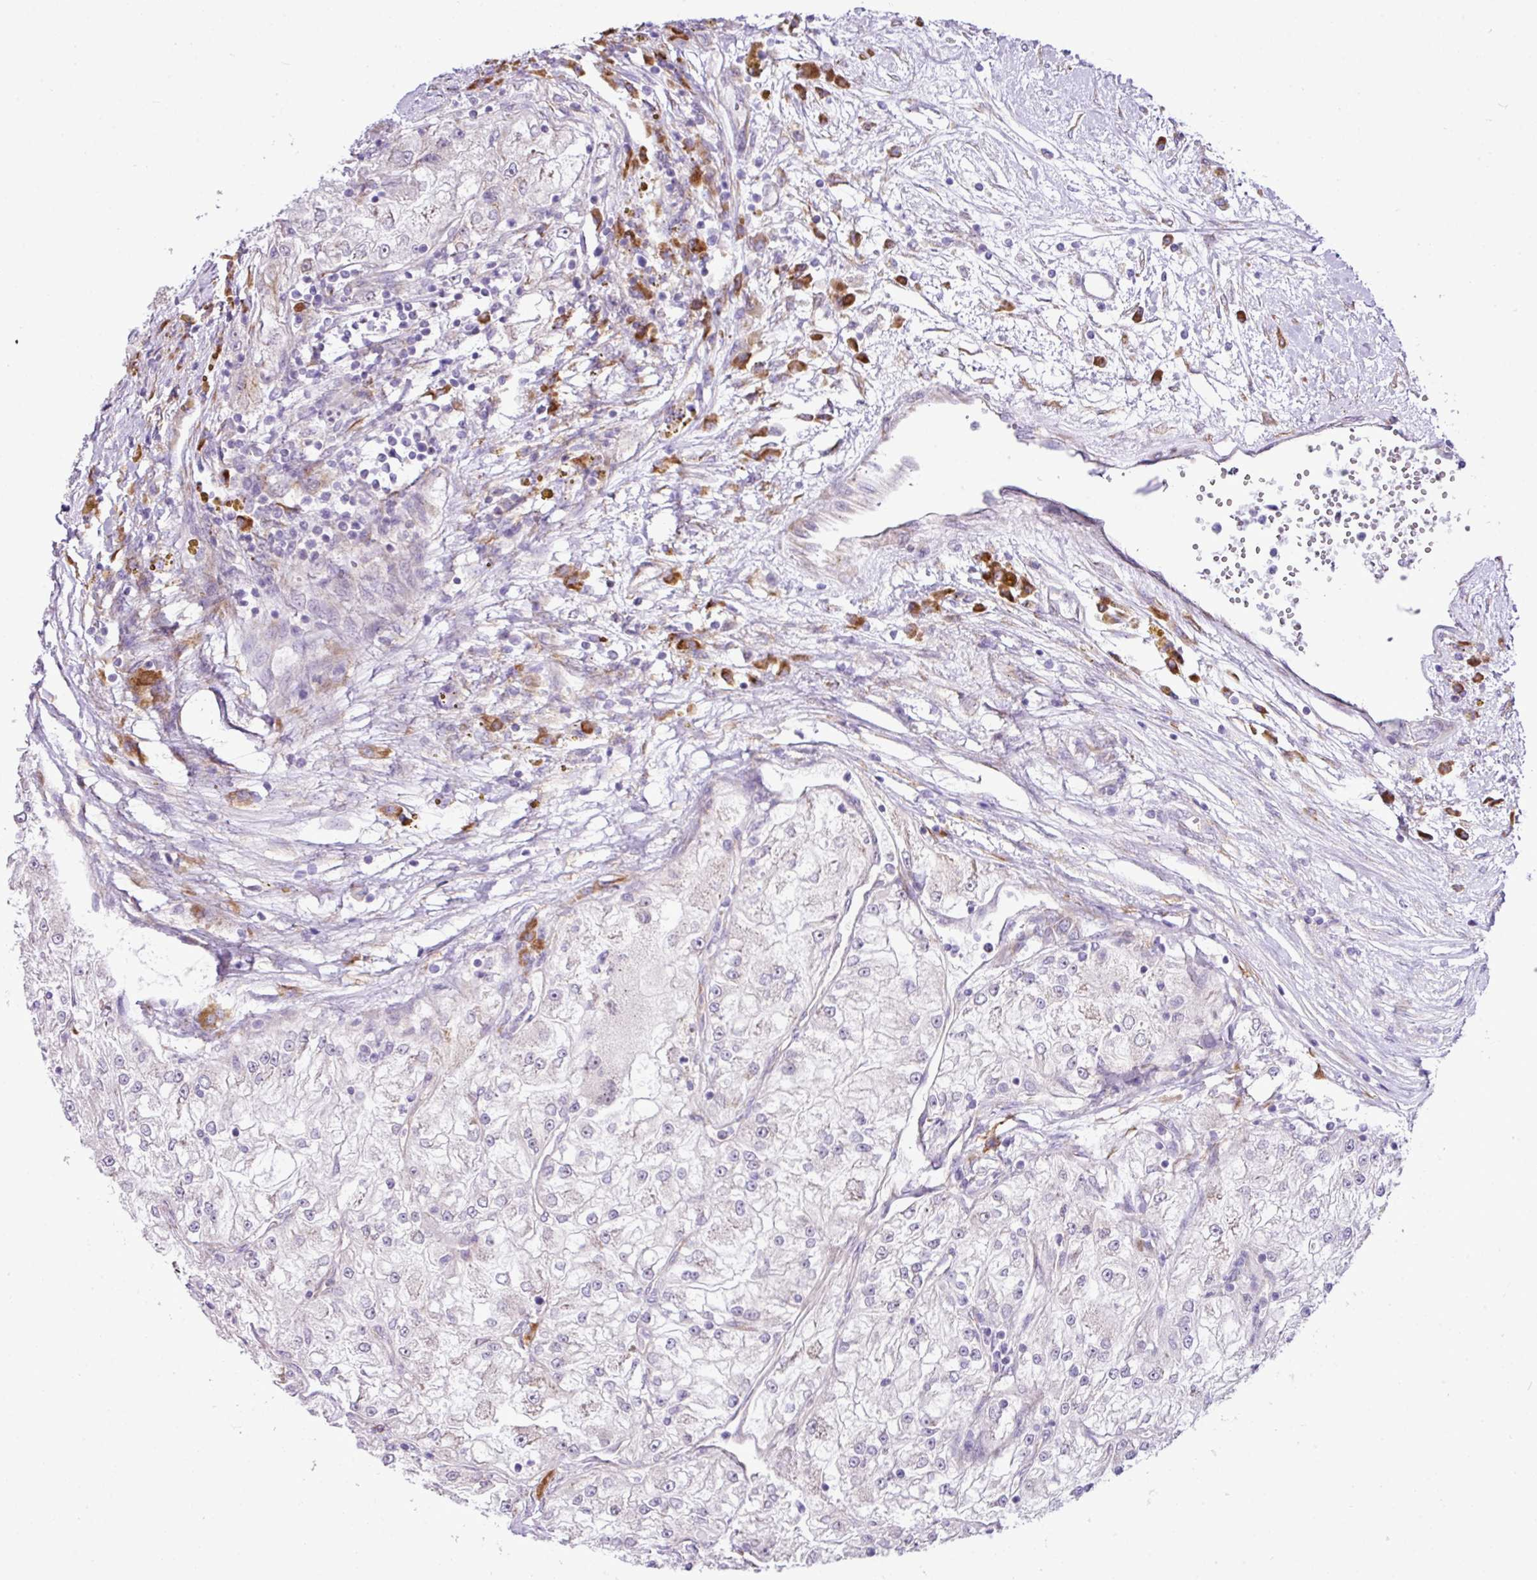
{"staining": {"intensity": "negative", "quantity": "none", "location": "none"}, "tissue": "renal cancer", "cell_type": "Tumor cells", "image_type": "cancer", "snomed": [{"axis": "morphology", "description": "Adenocarcinoma, NOS"}, {"axis": "topography", "description": "Kidney"}], "caption": "Adenocarcinoma (renal) was stained to show a protein in brown. There is no significant expression in tumor cells.", "gene": "CFAP97", "patient": {"sex": "female", "age": 72}}